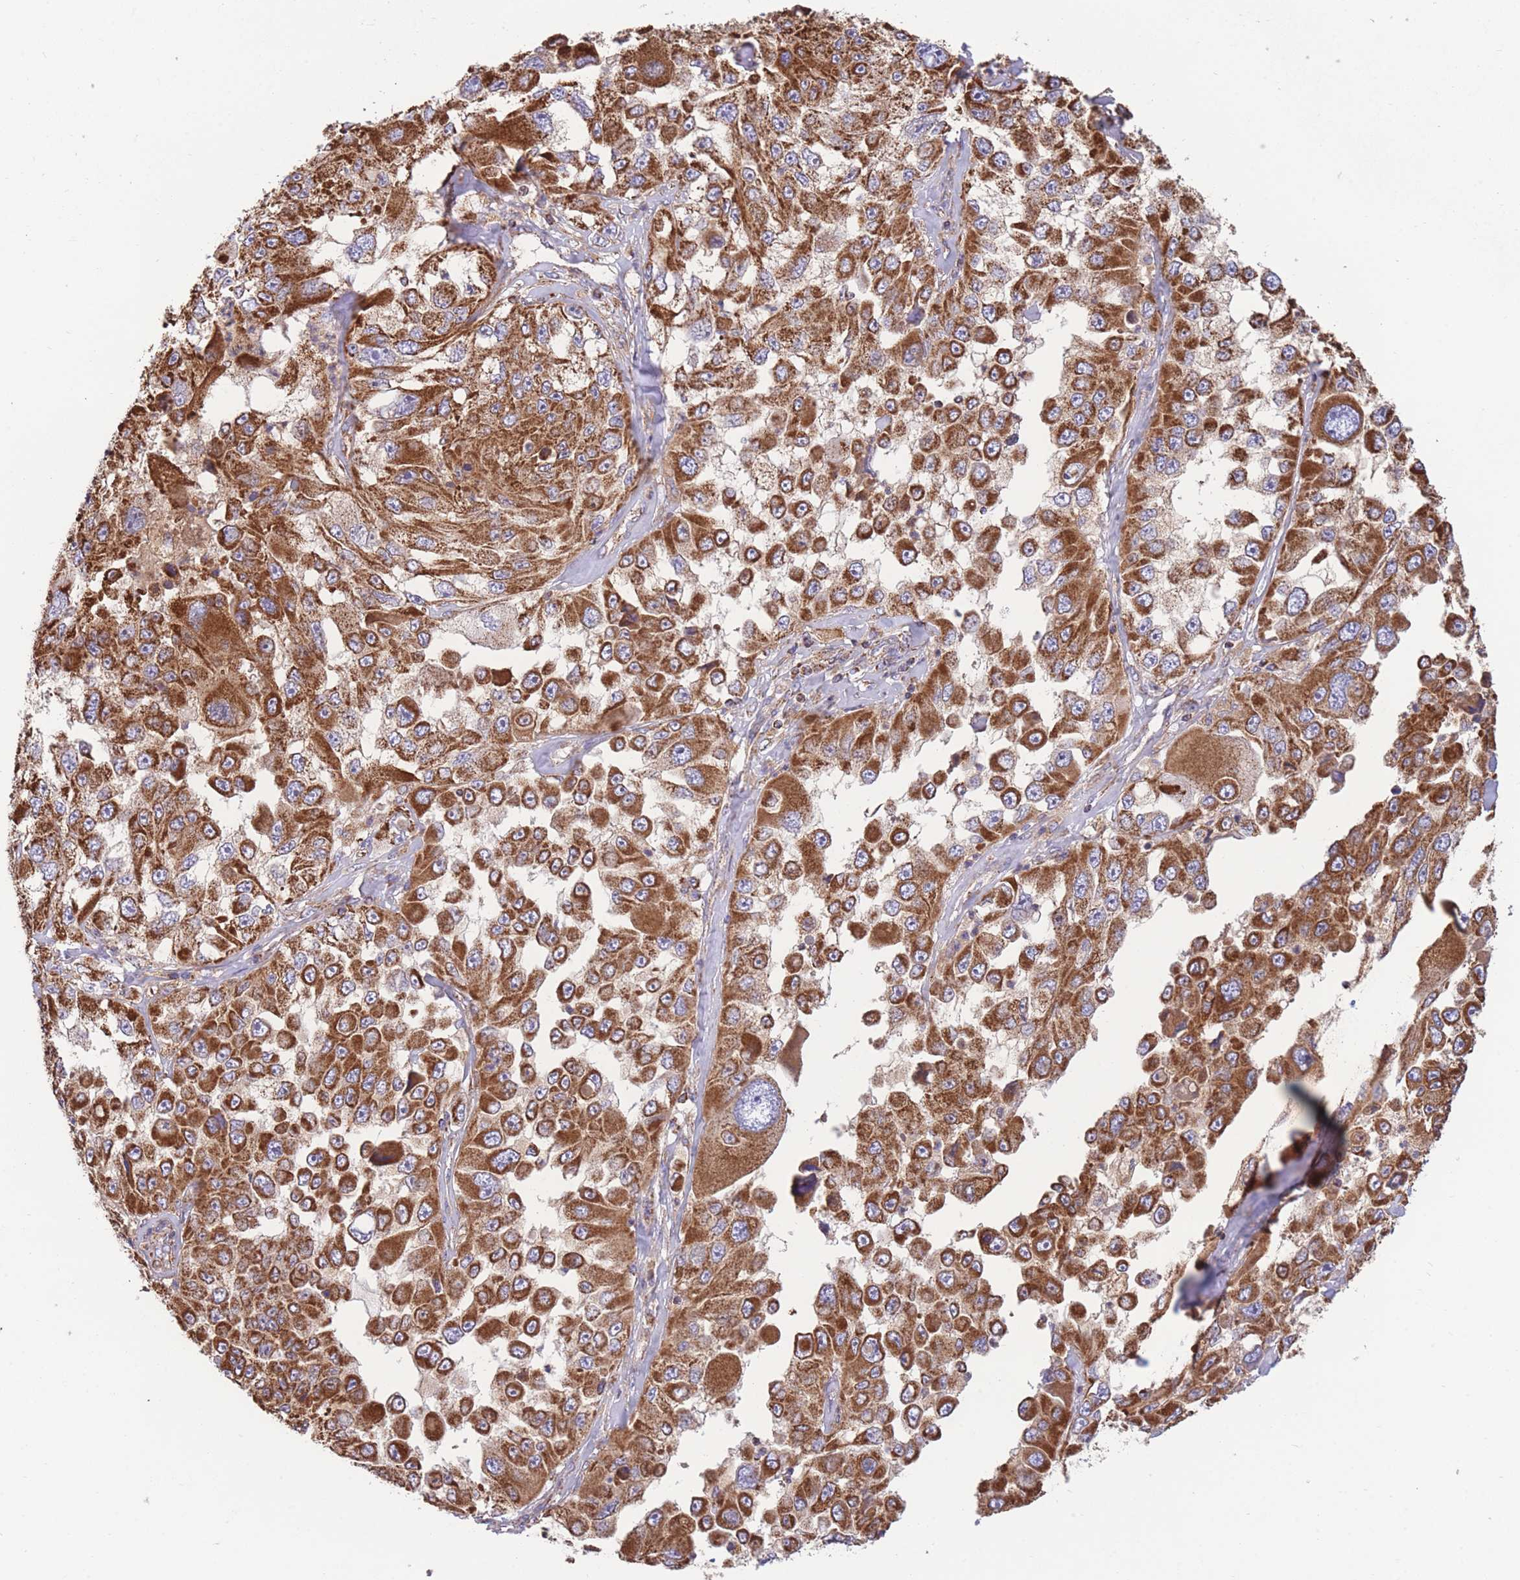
{"staining": {"intensity": "strong", "quantity": ">75%", "location": "cytoplasmic/membranous"}, "tissue": "melanoma", "cell_type": "Tumor cells", "image_type": "cancer", "snomed": [{"axis": "morphology", "description": "Malignant melanoma, Metastatic site"}, {"axis": "topography", "description": "Lymph node"}], "caption": "An image showing strong cytoplasmic/membranous staining in approximately >75% of tumor cells in malignant melanoma (metastatic site), as visualized by brown immunohistochemical staining.", "gene": "FKBP8", "patient": {"sex": "male", "age": 62}}